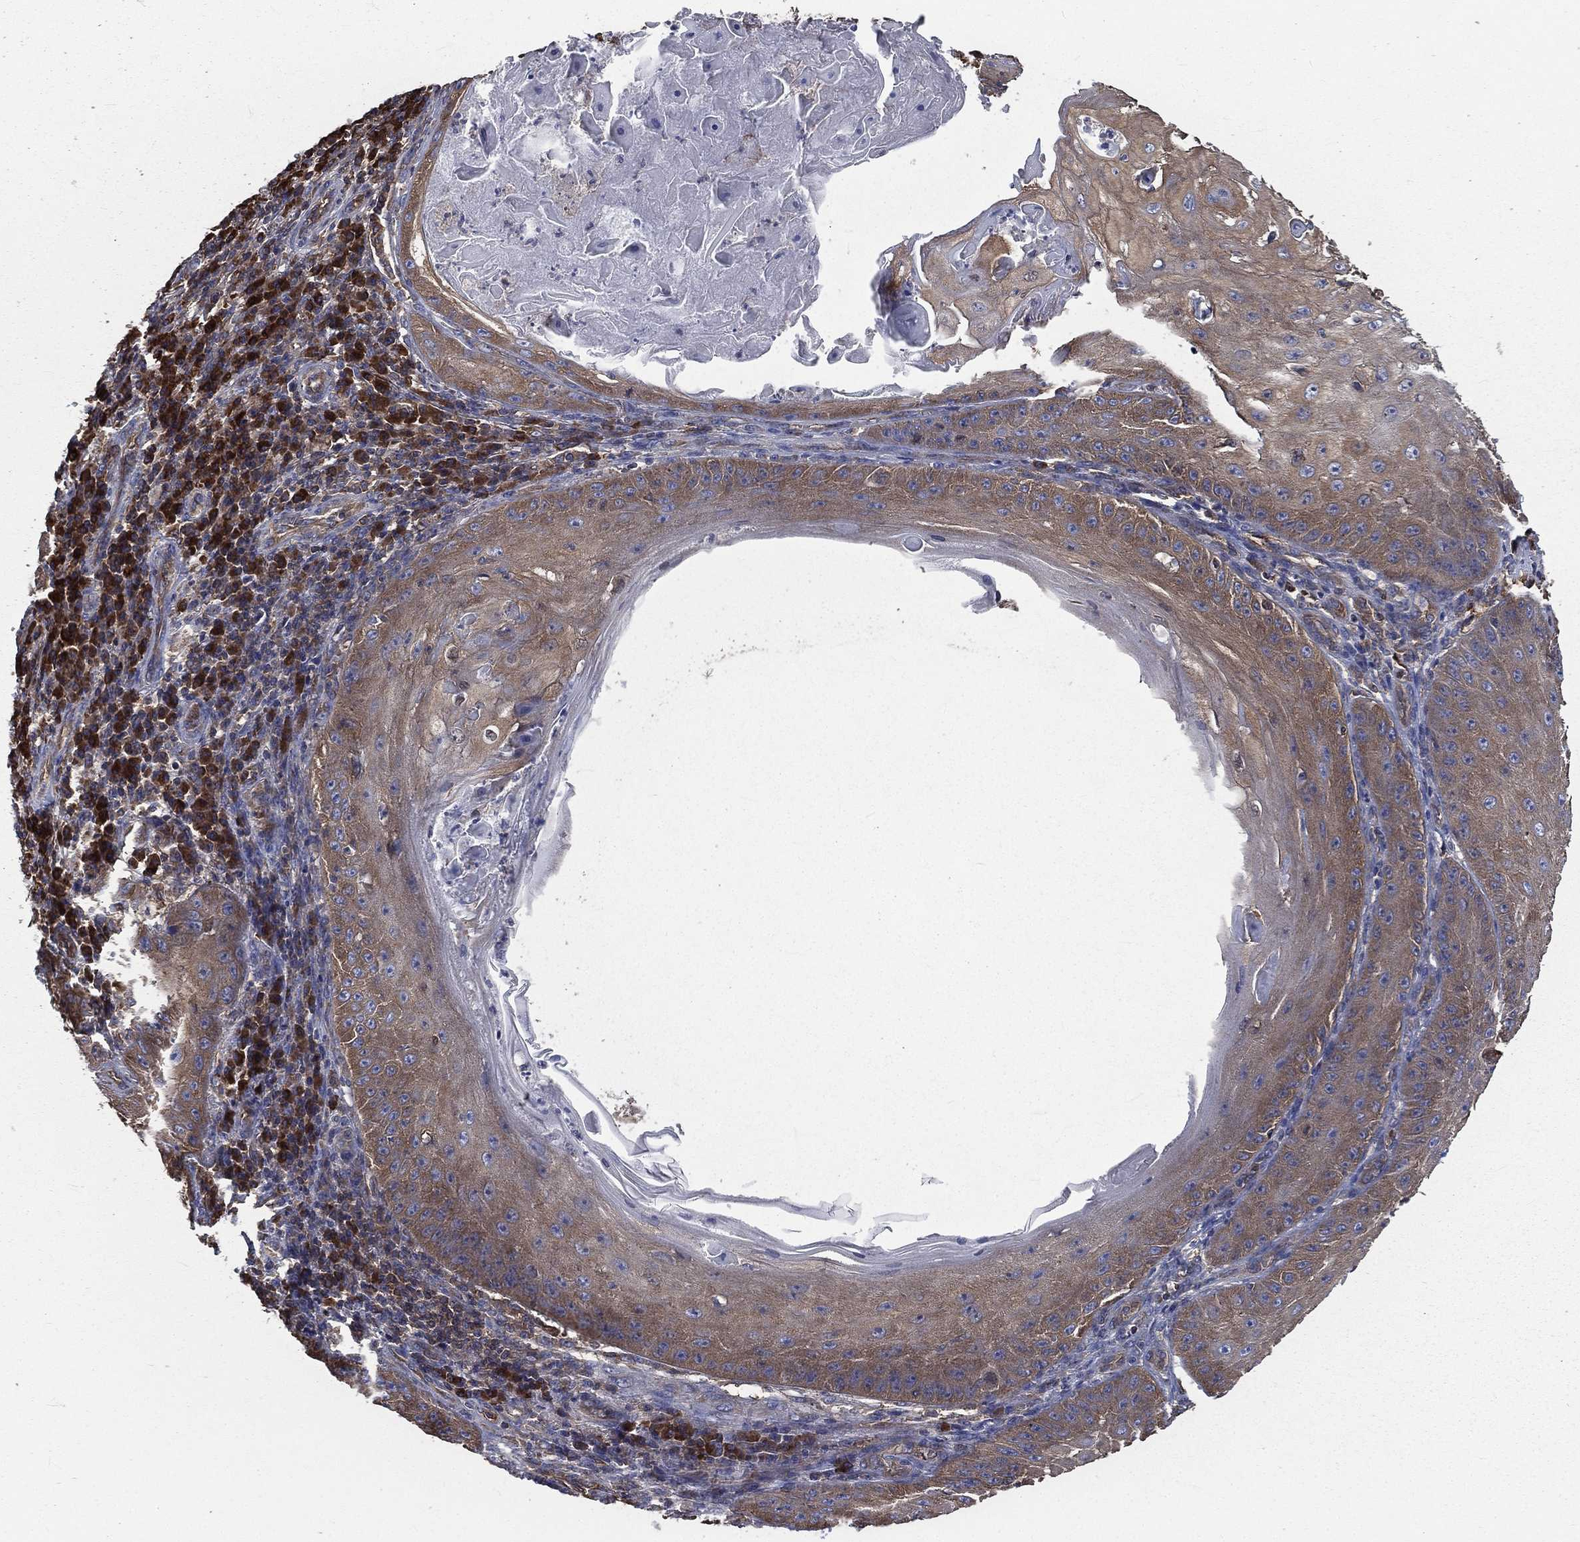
{"staining": {"intensity": "weak", "quantity": ">75%", "location": "cytoplasmic/membranous"}, "tissue": "skin cancer", "cell_type": "Tumor cells", "image_type": "cancer", "snomed": [{"axis": "morphology", "description": "Squamous cell carcinoma, NOS"}, {"axis": "topography", "description": "Skin"}], "caption": "Immunohistochemical staining of skin cancer (squamous cell carcinoma) shows low levels of weak cytoplasmic/membranous positivity in approximately >75% of tumor cells.", "gene": "SARS1", "patient": {"sex": "male", "age": 70}}